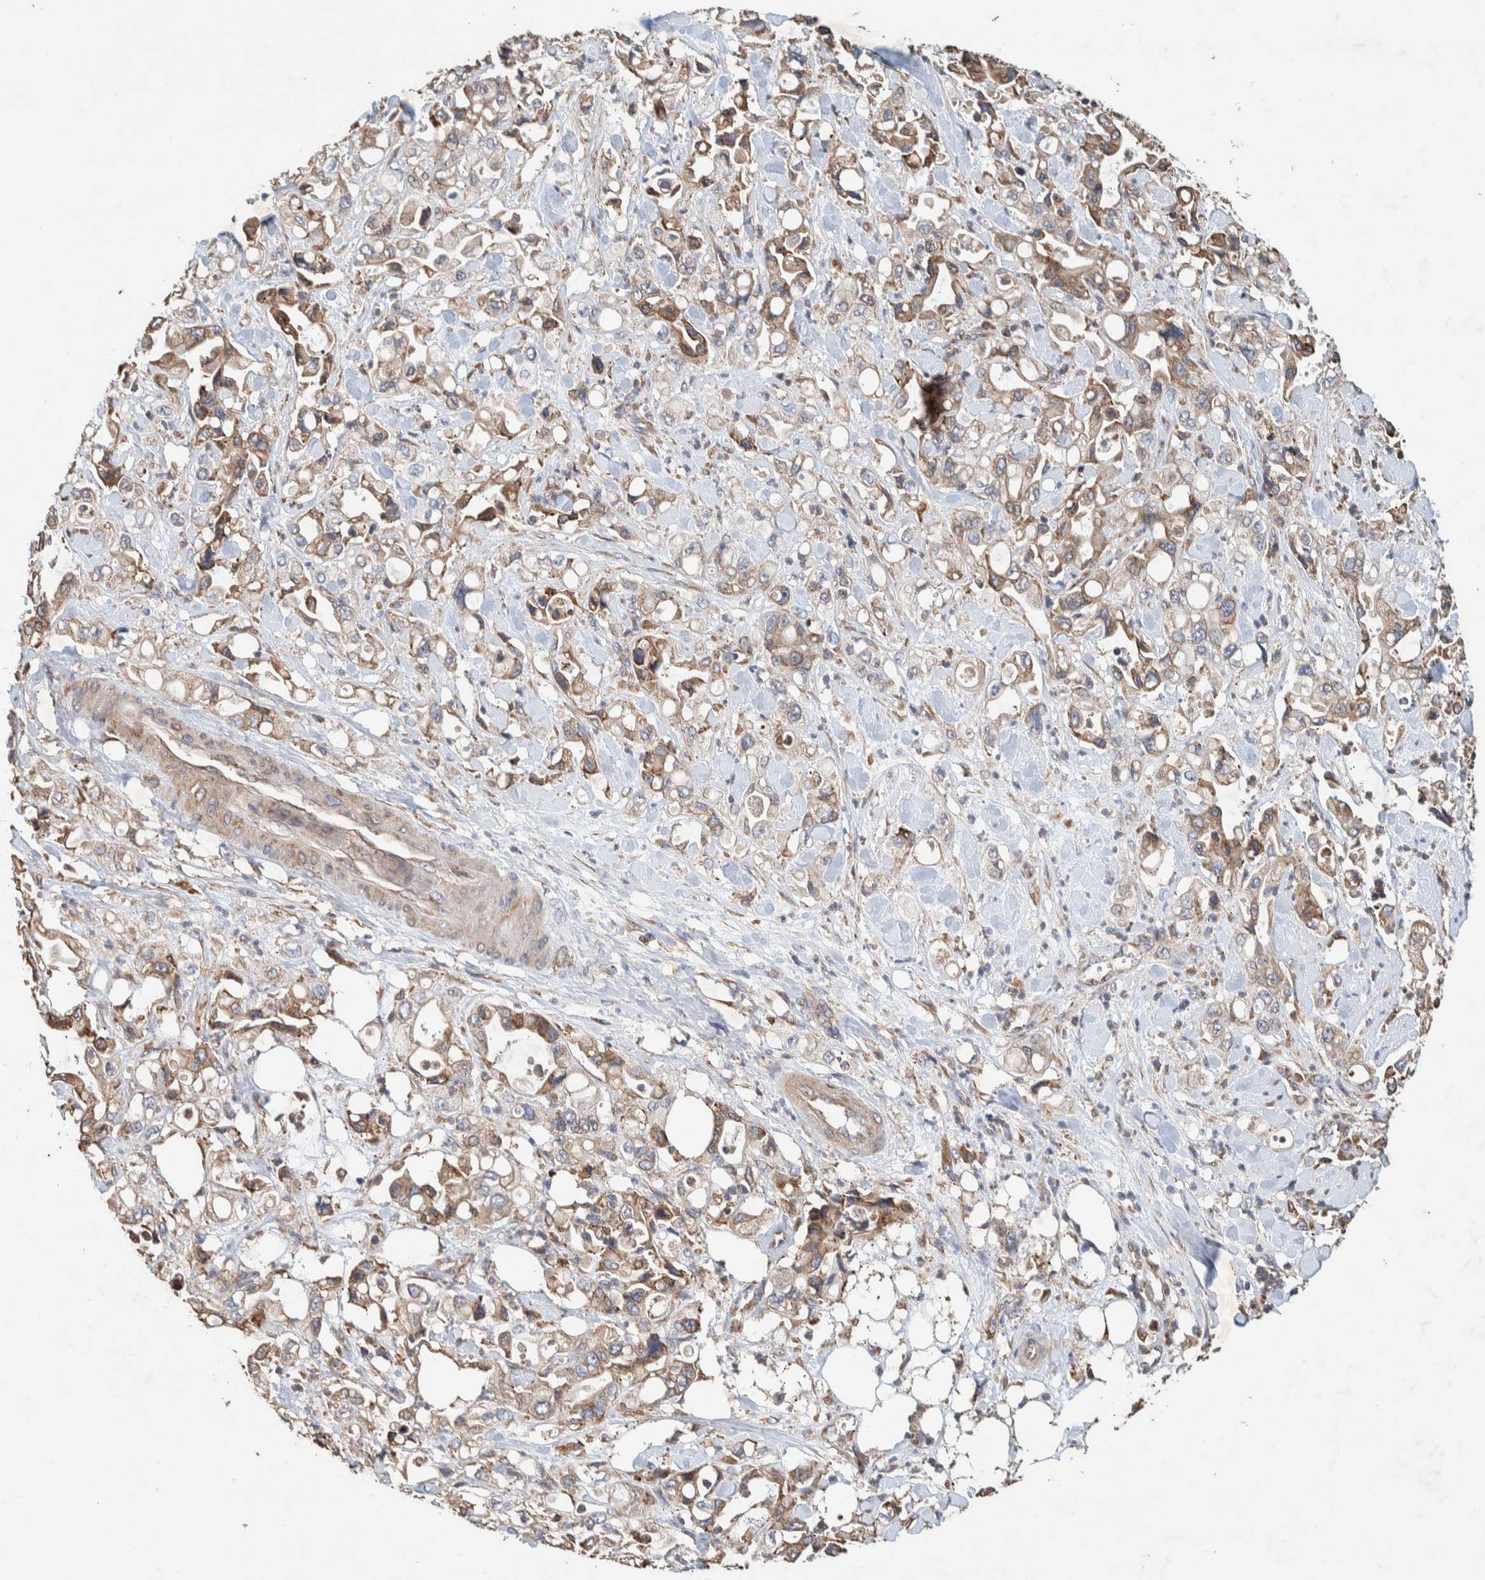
{"staining": {"intensity": "moderate", "quantity": ">75%", "location": "cytoplasmic/membranous"}, "tissue": "pancreatic cancer", "cell_type": "Tumor cells", "image_type": "cancer", "snomed": [{"axis": "morphology", "description": "Adenocarcinoma, NOS"}, {"axis": "topography", "description": "Pancreas"}], "caption": "Immunohistochemistry (DAB) staining of pancreatic adenocarcinoma exhibits moderate cytoplasmic/membranous protein staining in approximately >75% of tumor cells.", "gene": "PLA2G3", "patient": {"sex": "male", "age": 70}}